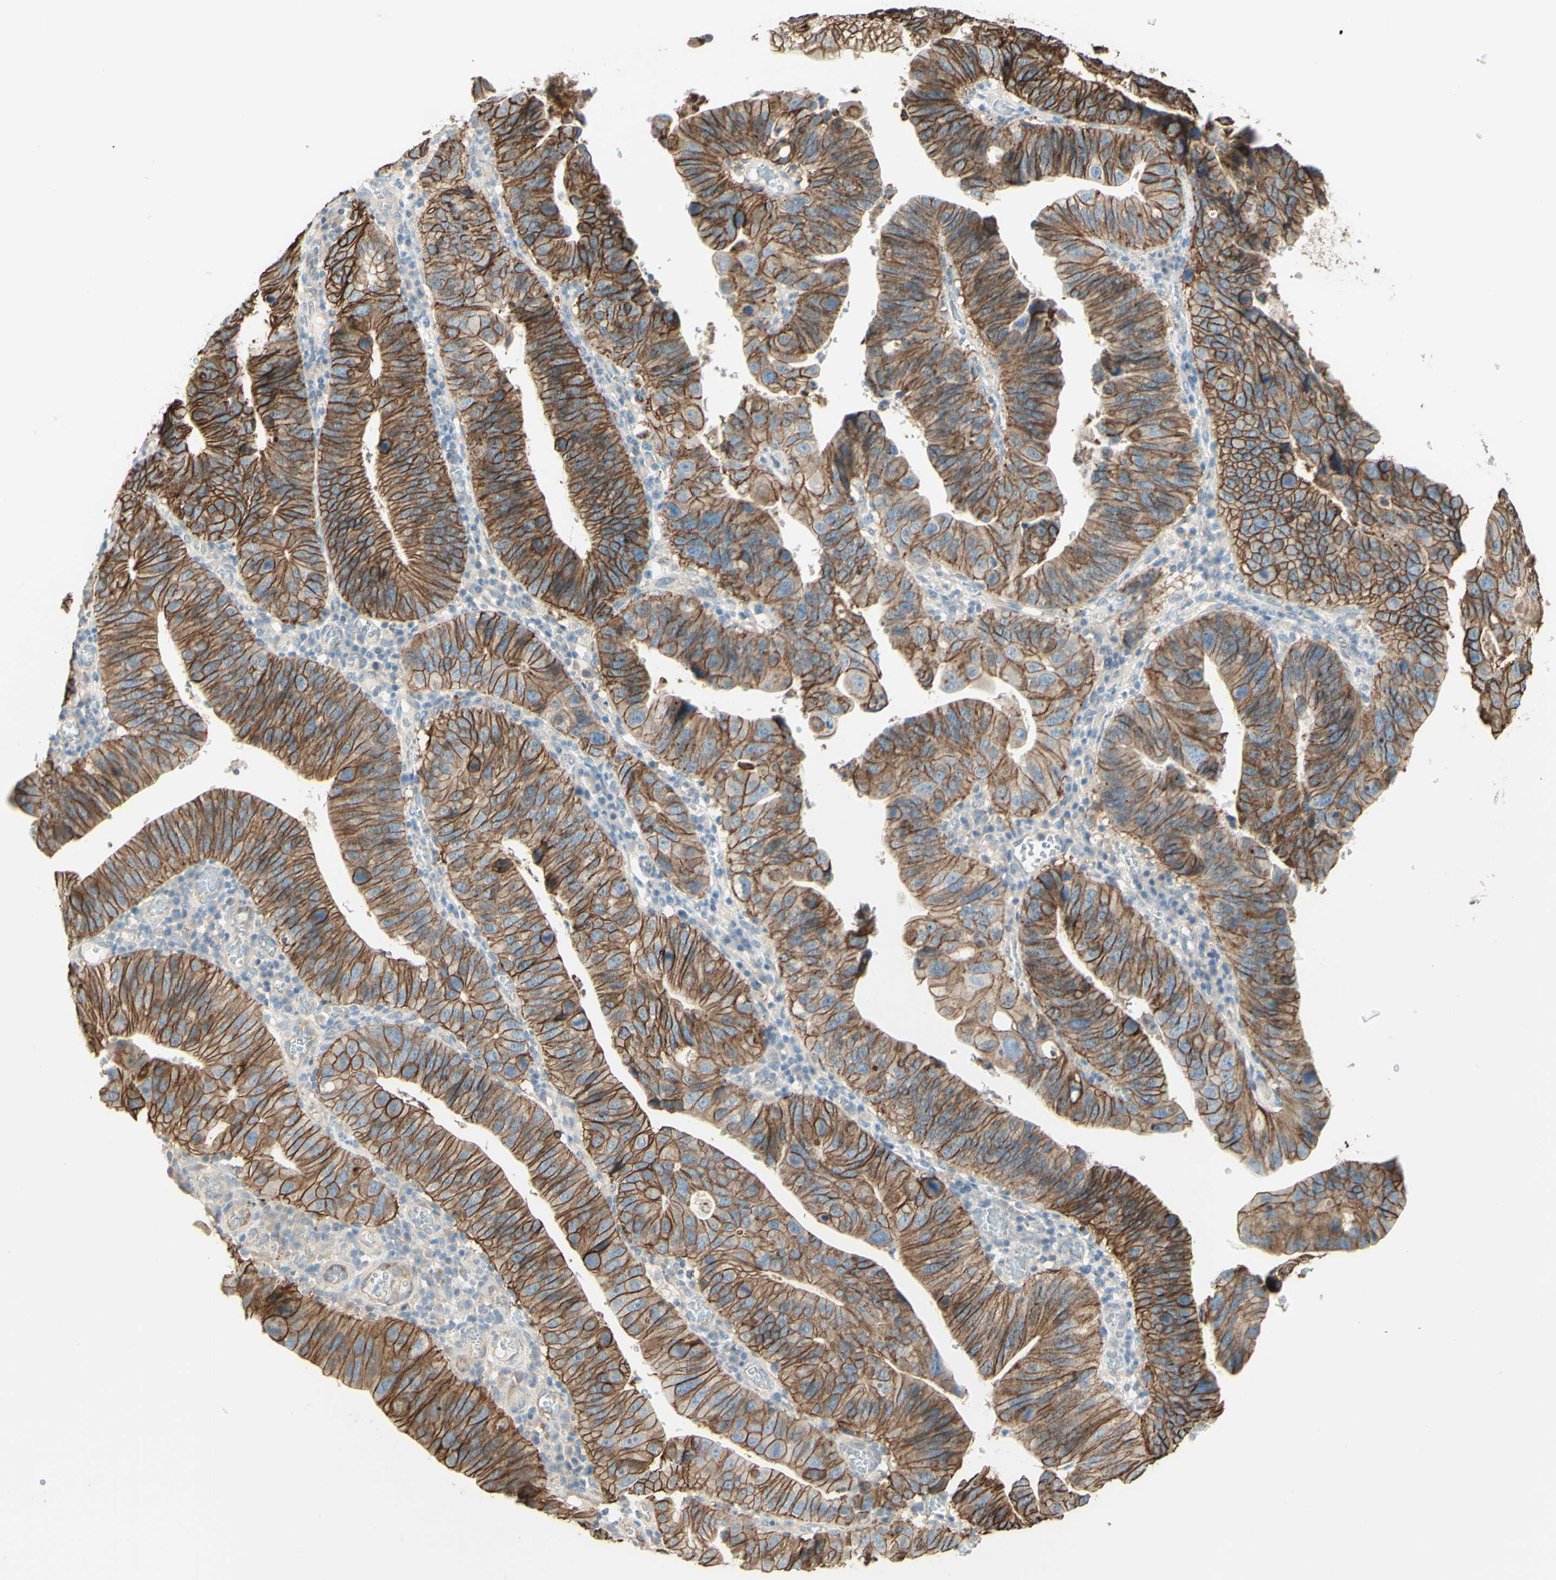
{"staining": {"intensity": "moderate", "quantity": ">75%", "location": "cytoplasmic/membranous"}, "tissue": "stomach cancer", "cell_type": "Tumor cells", "image_type": "cancer", "snomed": [{"axis": "morphology", "description": "Adenocarcinoma, NOS"}, {"axis": "topography", "description": "Stomach"}], "caption": "Stomach cancer stained with a brown dye reveals moderate cytoplasmic/membranous positive staining in about >75% of tumor cells.", "gene": "RNF149", "patient": {"sex": "male", "age": 59}}